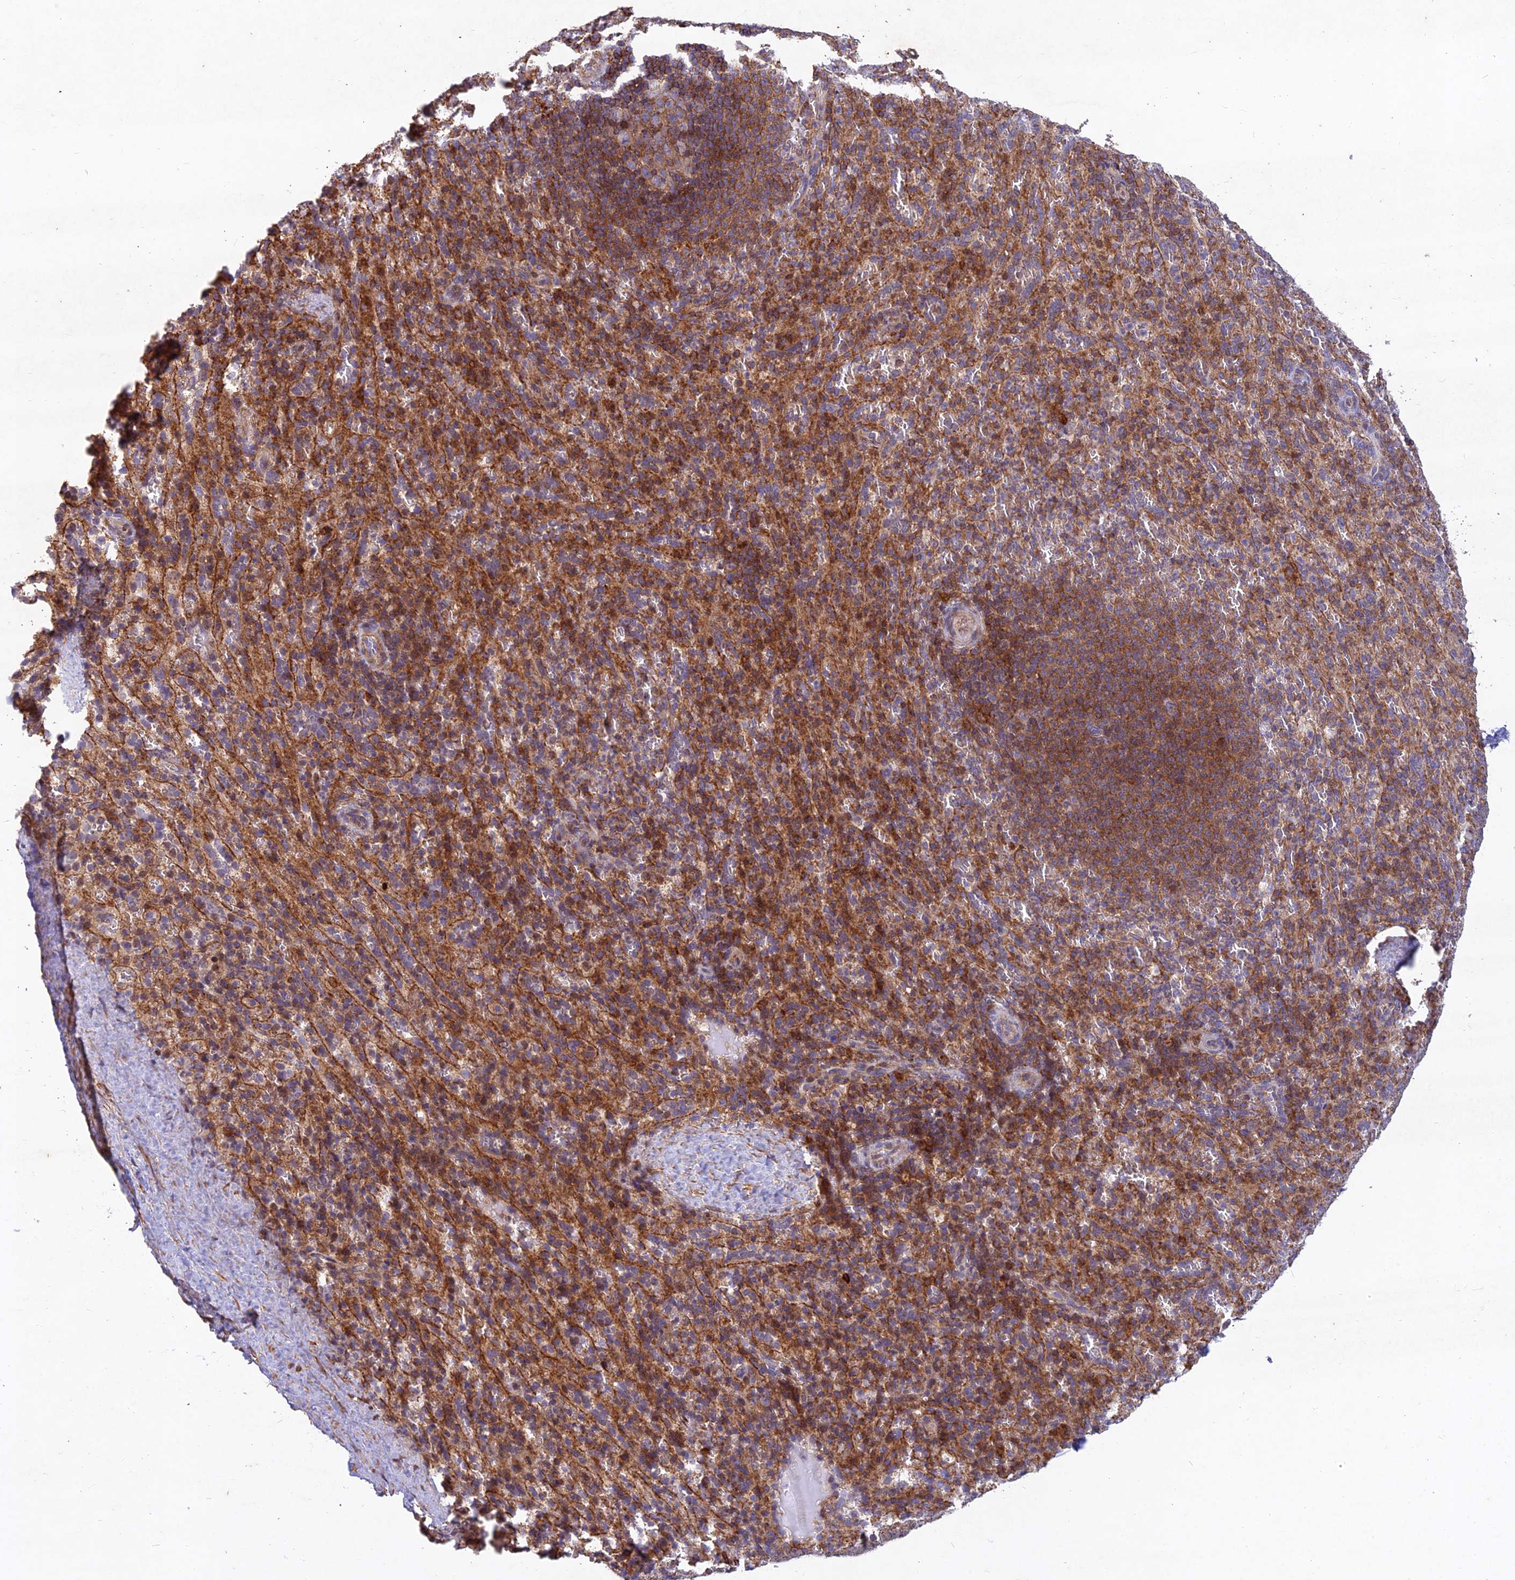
{"staining": {"intensity": "moderate", "quantity": "<25%", "location": "cytoplasmic/membranous"}, "tissue": "spleen", "cell_type": "Cells in red pulp", "image_type": "normal", "snomed": [{"axis": "morphology", "description": "Normal tissue, NOS"}, {"axis": "topography", "description": "Spleen"}], "caption": "Immunohistochemical staining of unremarkable human spleen displays low levels of moderate cytoplasmic/membranous expression in about <25% of cells in red pulp.", "gene": "RELCH", "patient": {"sex": "female", "age": 21}}